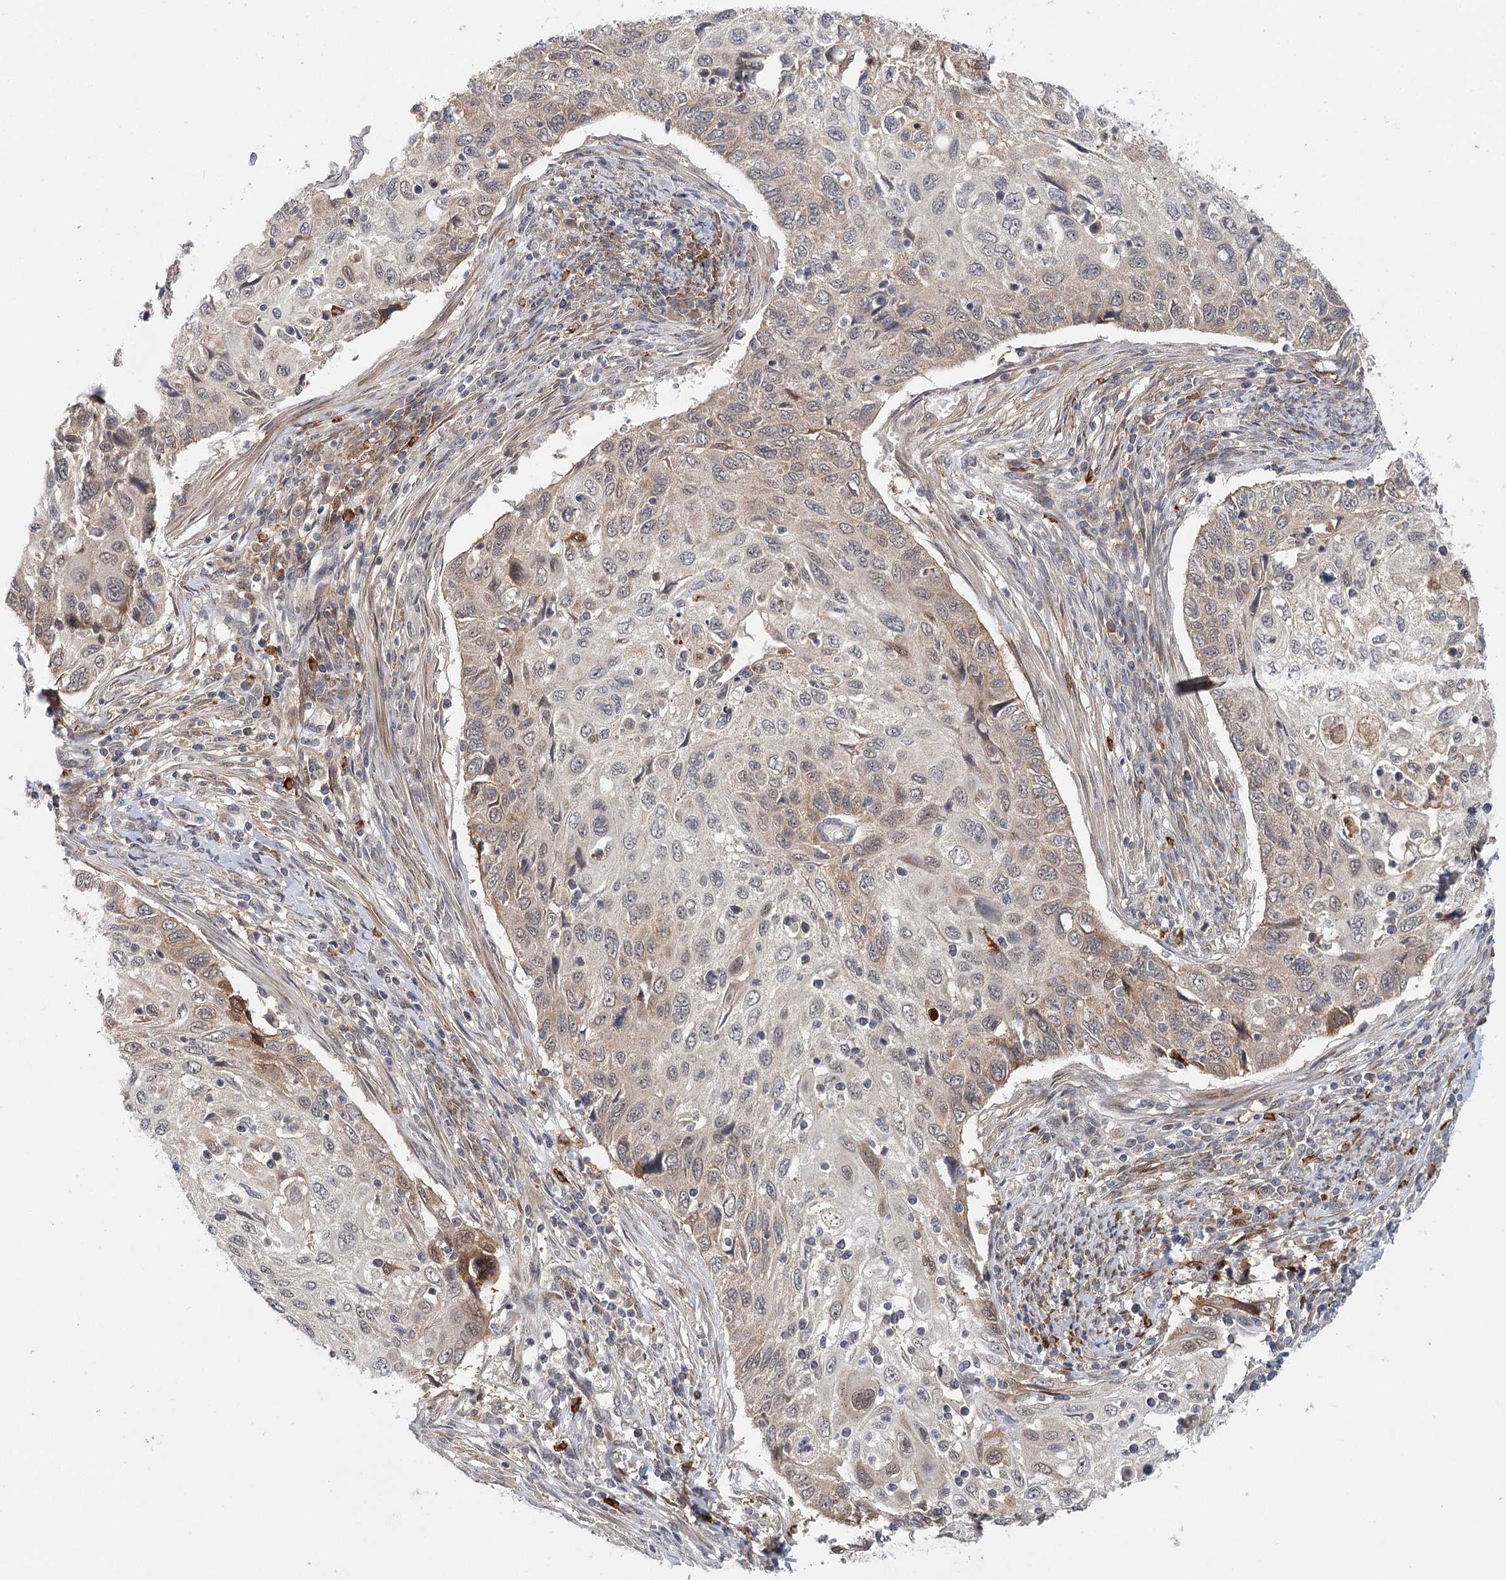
{"staining": {"intensity": "weak", "quantity": "25%-75%", "location": "cytoplasmic/membranous,nuclear"}, "tissue": "cervical cancer", "cell_type": "Tumor cells", "image_type": "cancer", "snomed": [{"axis": "morphology", "description": "Squamous cell carcinoma, NOS"}, {"axis": "topography", "description": "Cervix"}], "caption": "A high-resolution histopathology image shows IHC staining of cervical squamous cell carcinoma, which demonstrates weak cytoplasmic/membranous and nuclear positivity in about 25%-75% of tumor cells.", "gene": "AP3B1", "patient": {"sex": "female", "age": 70}}